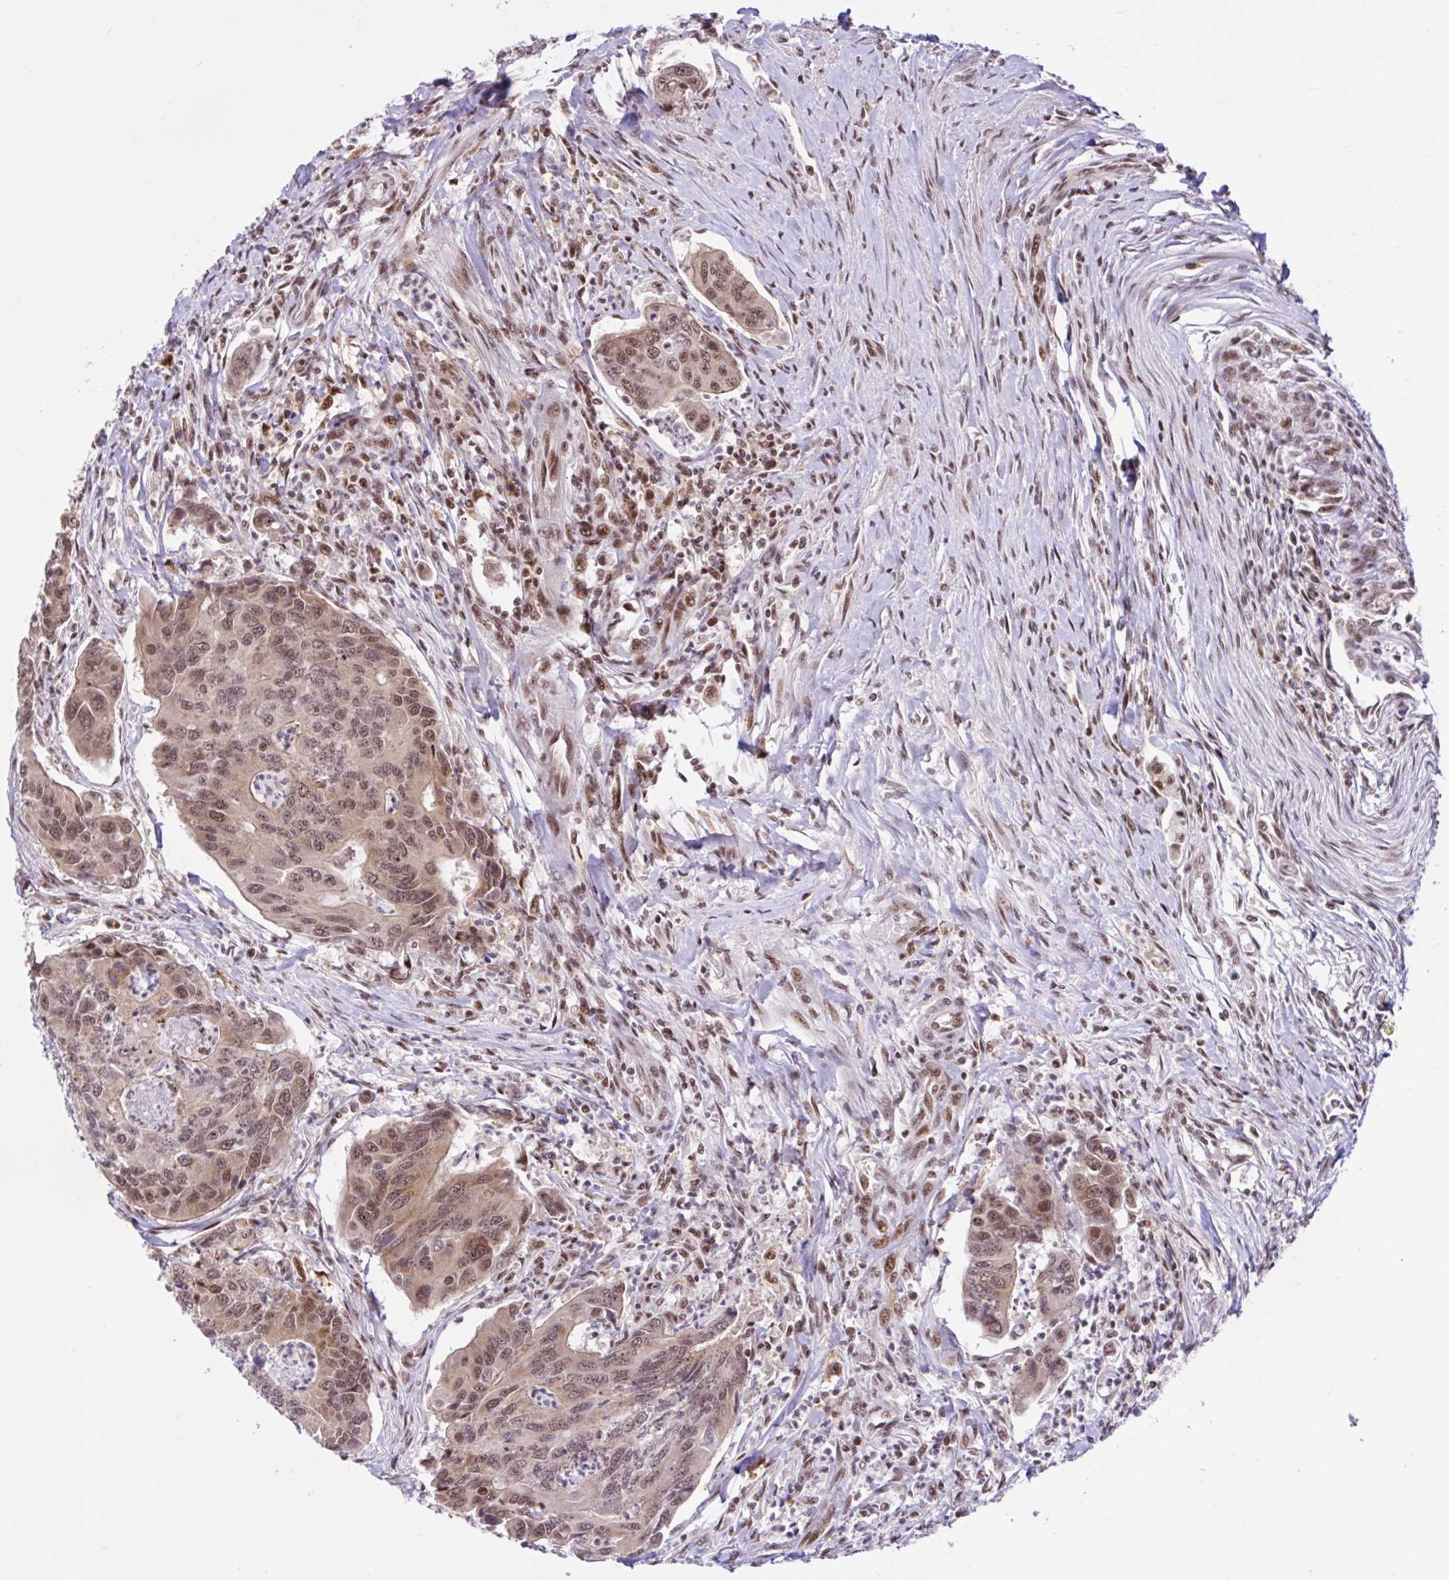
{"staining": {"intensity": "moderate", "quantity": "25%-75%", "location": "cytoplasmic/membranous,nuclear"}, "tissue": "colorectal cancer", "cell_type": "Tumor cells", "image_type": "cancer", "snomed": [{"axis": "morphology", "description": "Adenocarcinoma, NOS"}, {"axis": "topography", "description": "Colon"}], "caption": "Colorectal adenocarcinoma stained with DAB (3,3'-diaminobenzidine) immunohistochemistry displays medium levels of moderate cytoplasmic/membranous and nuclear positivity in about 25%-75% of tumor cells. (IHC, brightfield microscopy, high magnification).", "gene": "CCDC12", "patient": {"sex": "female", "age": 67}}